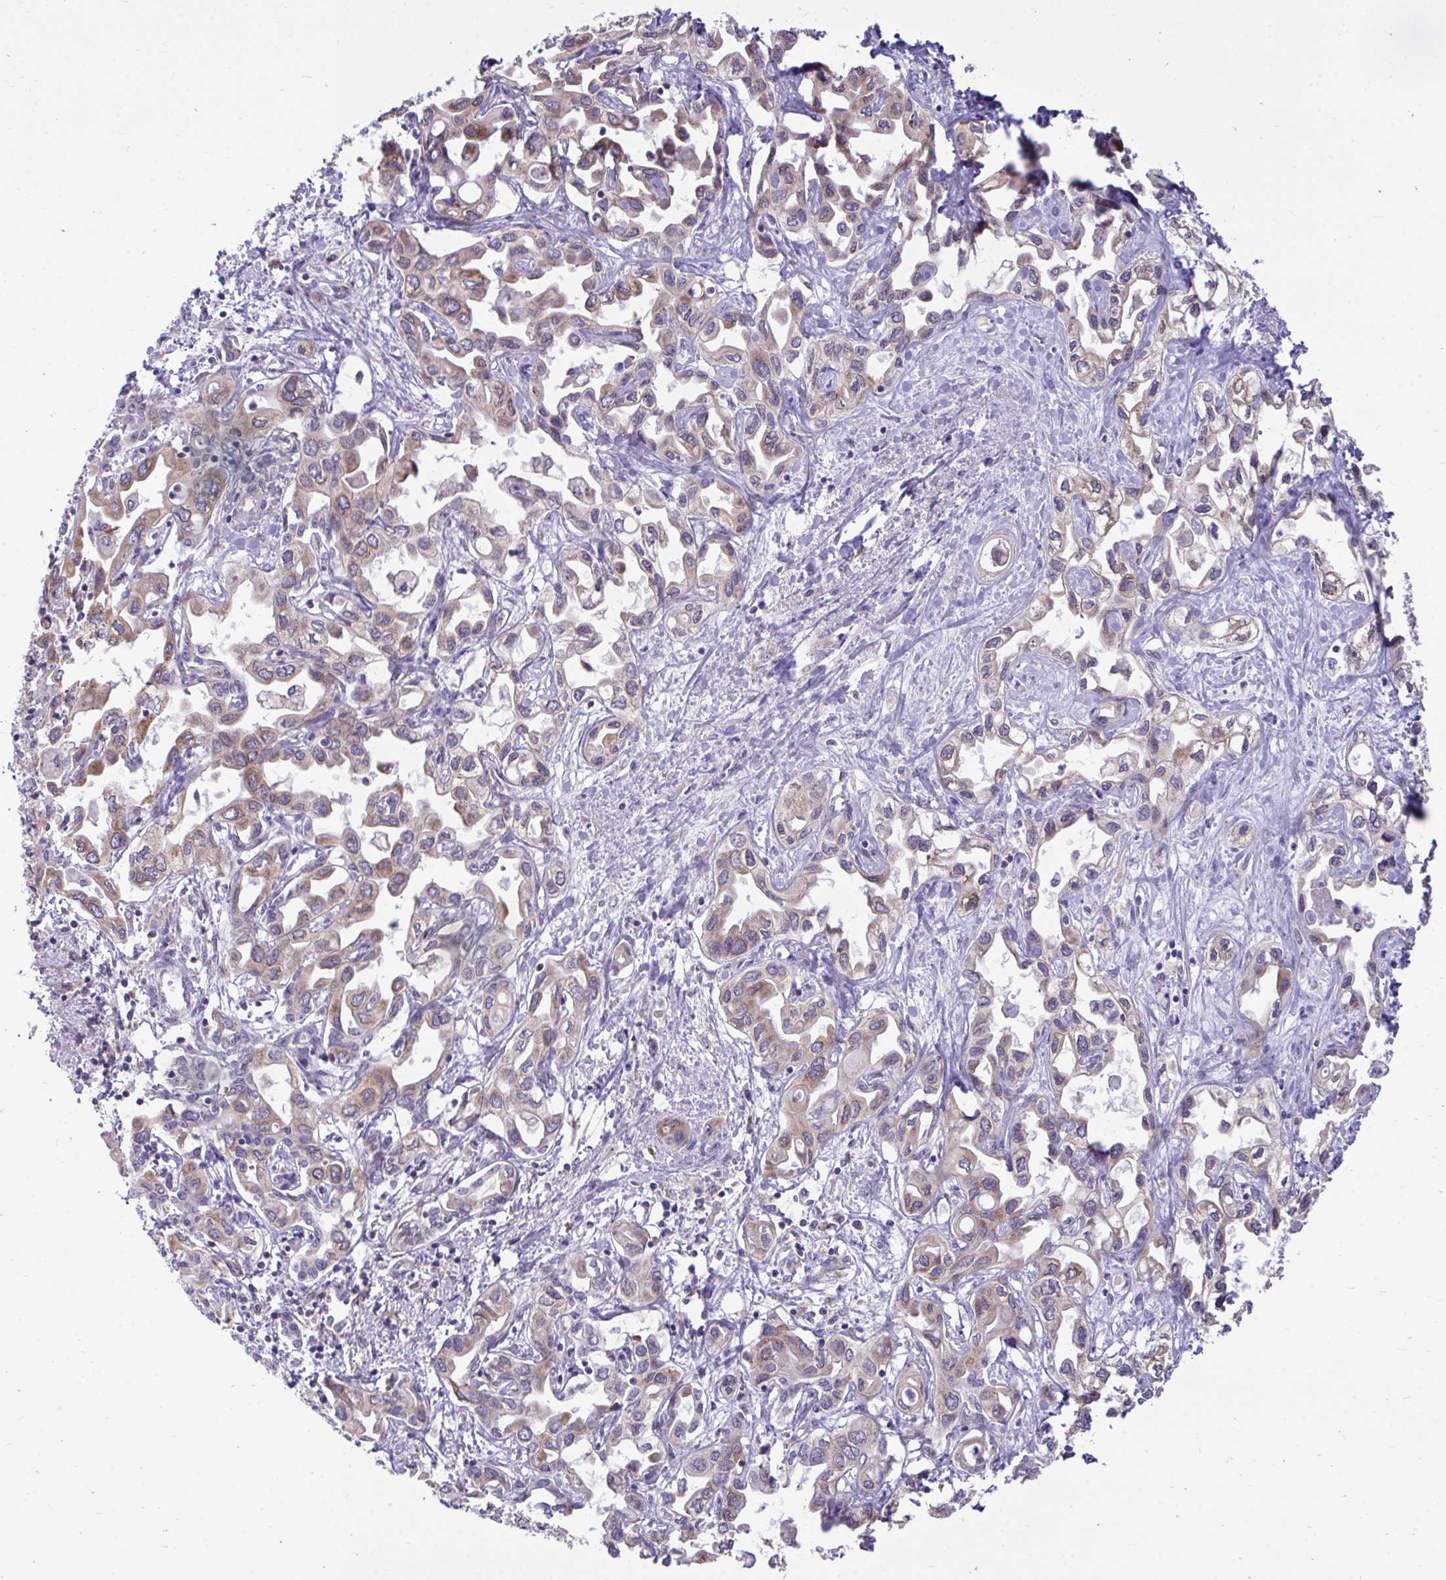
{"staining": {"intensity": "weak", "quantity": "25%-75%", "location": "cytoplasmic/membranous"}, "tissue": "liver cancer", "cell_type": "Tumor cells", "image_type": "cancer", "snomed": [{"axis": "morphology", "description": "Cholangiocarcinoma"}, {"axis": "topography", "description": "Liver"}], "caption": "This image shows immunohistochemistry (IHC) staining of human liver cholangiocarcinoma, with low weak cytoplasmic/membranous positivity in approximately 25%-75% of tumor cells.", "gene": "PIGK", "patient": {"sex": "female", "age": 64}}